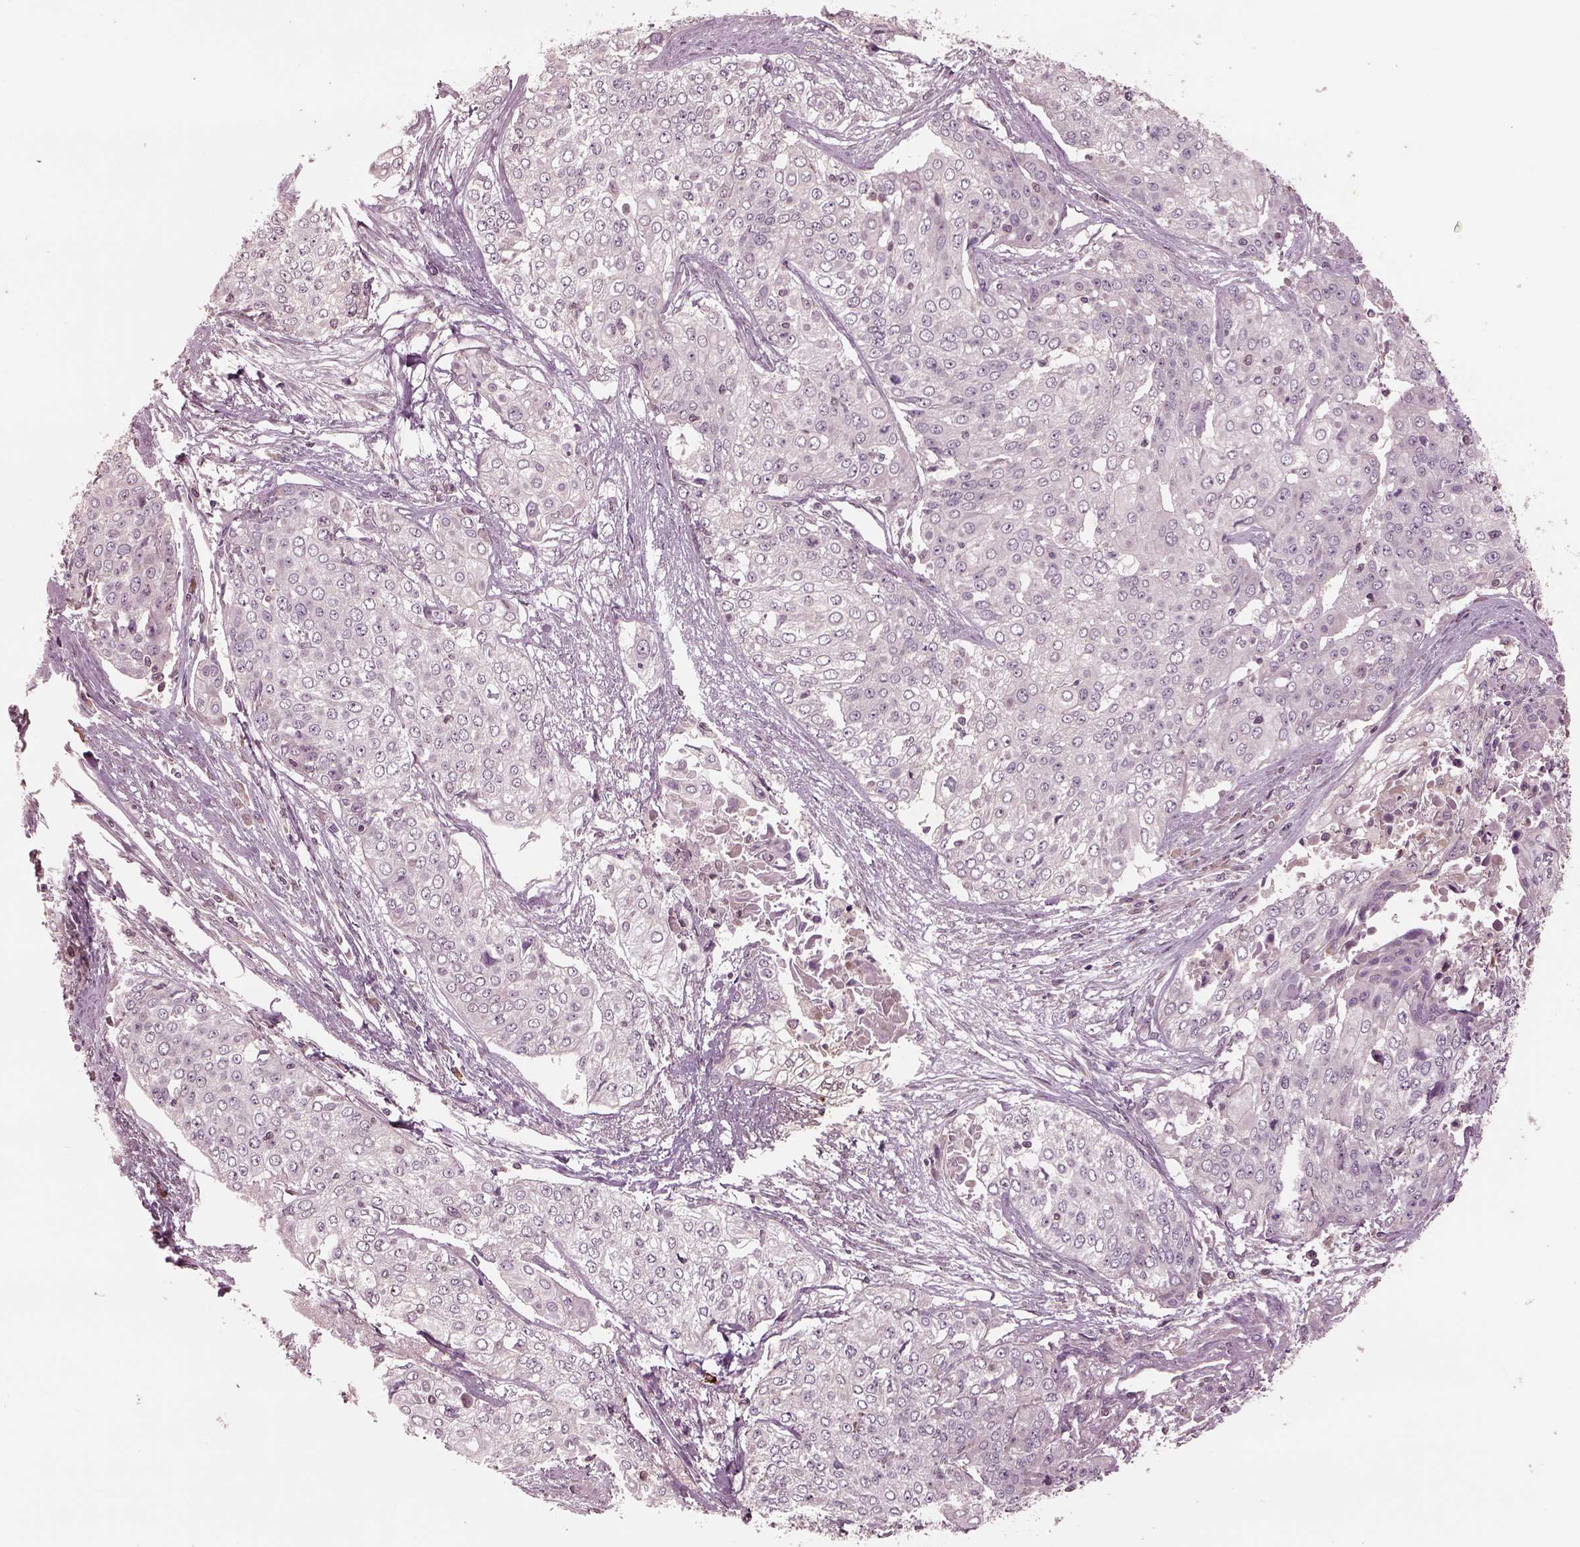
{"staining": {"intensity": "negative", "quantity": "none", "location": "none"}, "tissue": "cervical cancer", "cell_type": "Tumor cells", "image_type": "cancer", "snomed": [{"axis": "morphology", "description": "Squamous cell carcinoma, NOS"}, {"axis": "topography", "description": "Cervix"}], "caption": "Immunohistochemical staining of cervical cancer reveals no significant staining in tumor cells.", "gene": "PTX4", "patient": {"sex": "female", "age": 39}}